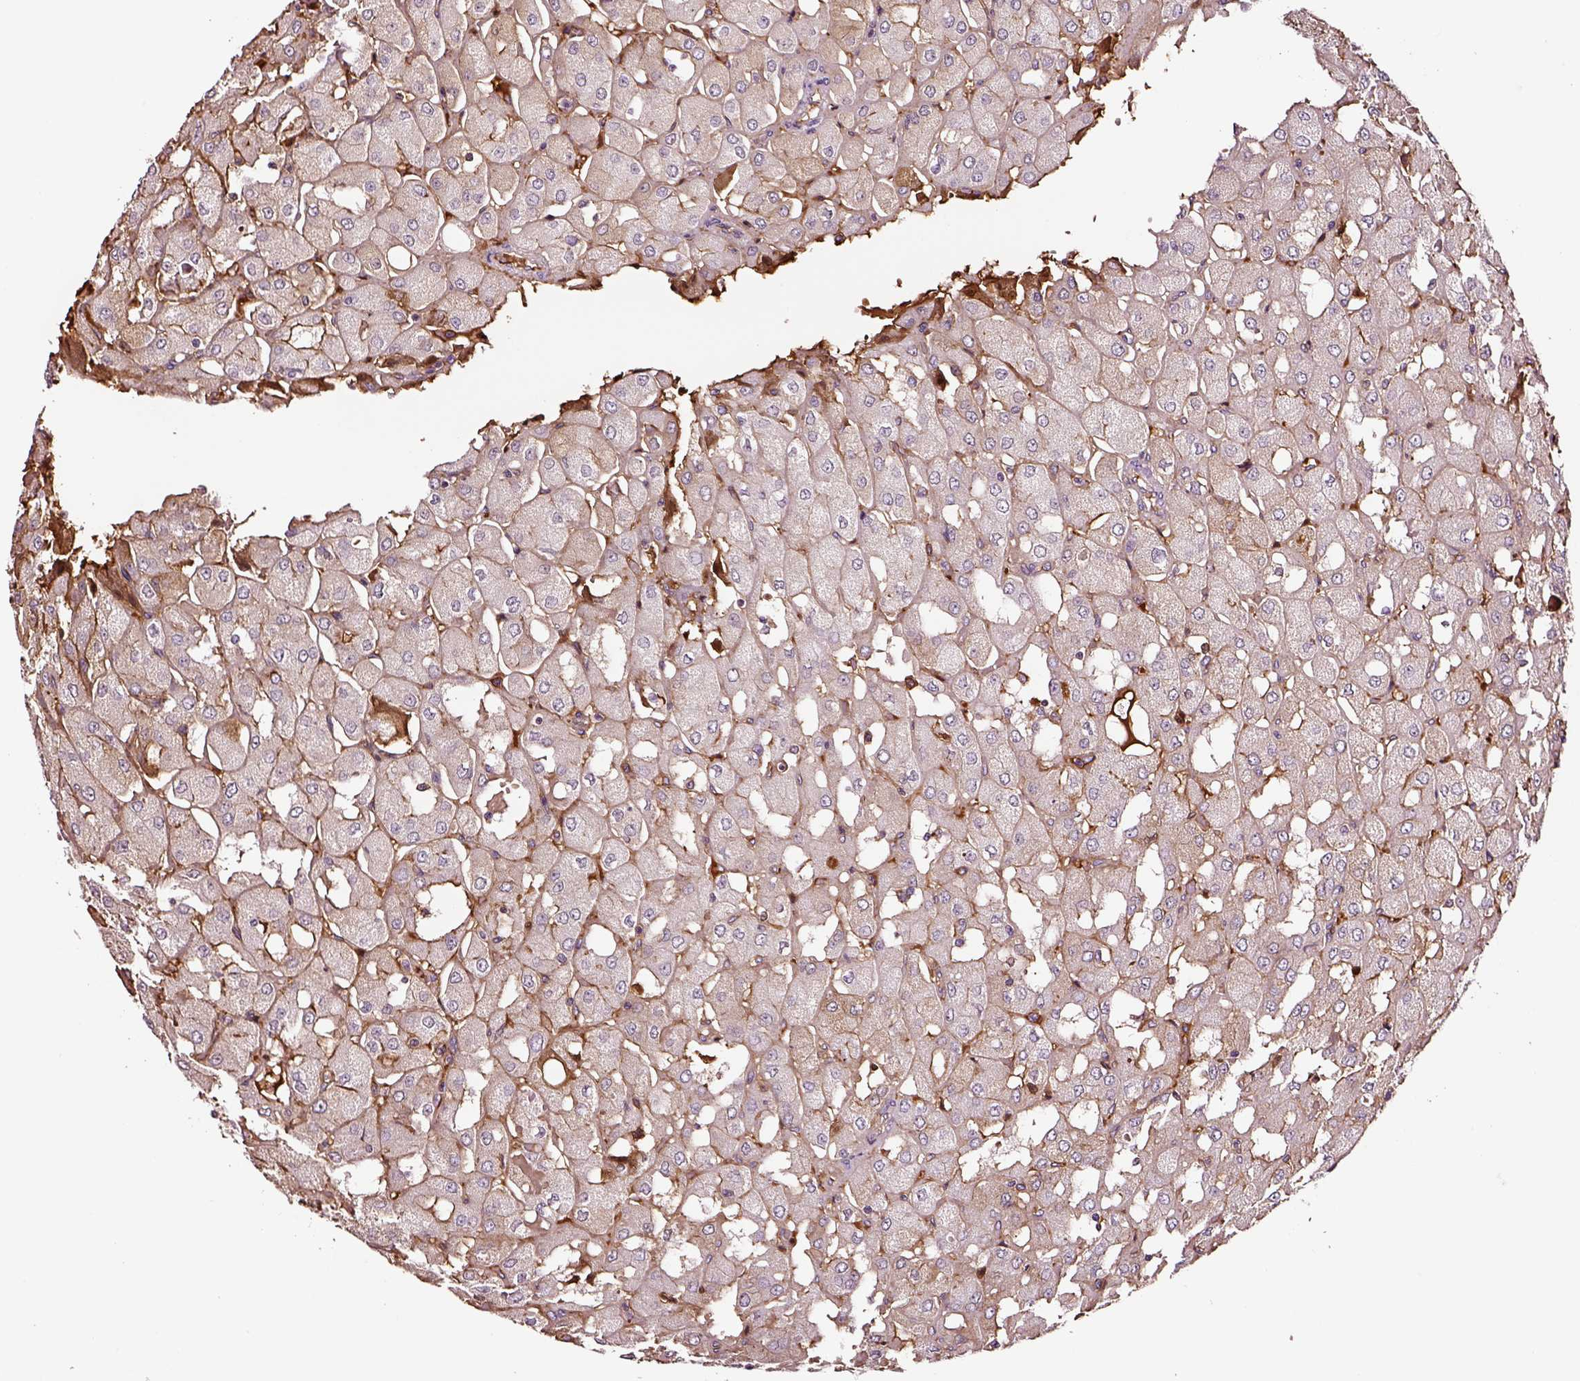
{"staining": {"intensity": "negative", "quantity": "none", "location": "none"}, "tissue": "renal cancer", "cell_type": "Tumor cells", "image_type": "cancer", "snomed": [{"axis": "morphology", "description": "Adenocarcinoma, NOS"}, {"axis": "topography", "description": "Kidney"}], "caption": "IHC photomicrograph of human renal cancer stained for a protein (brown), which displays no staining in tumor cells. Nuclei are stained in blue.", "gene": "TF", "patient": {"sex": "male", "age": 72}}